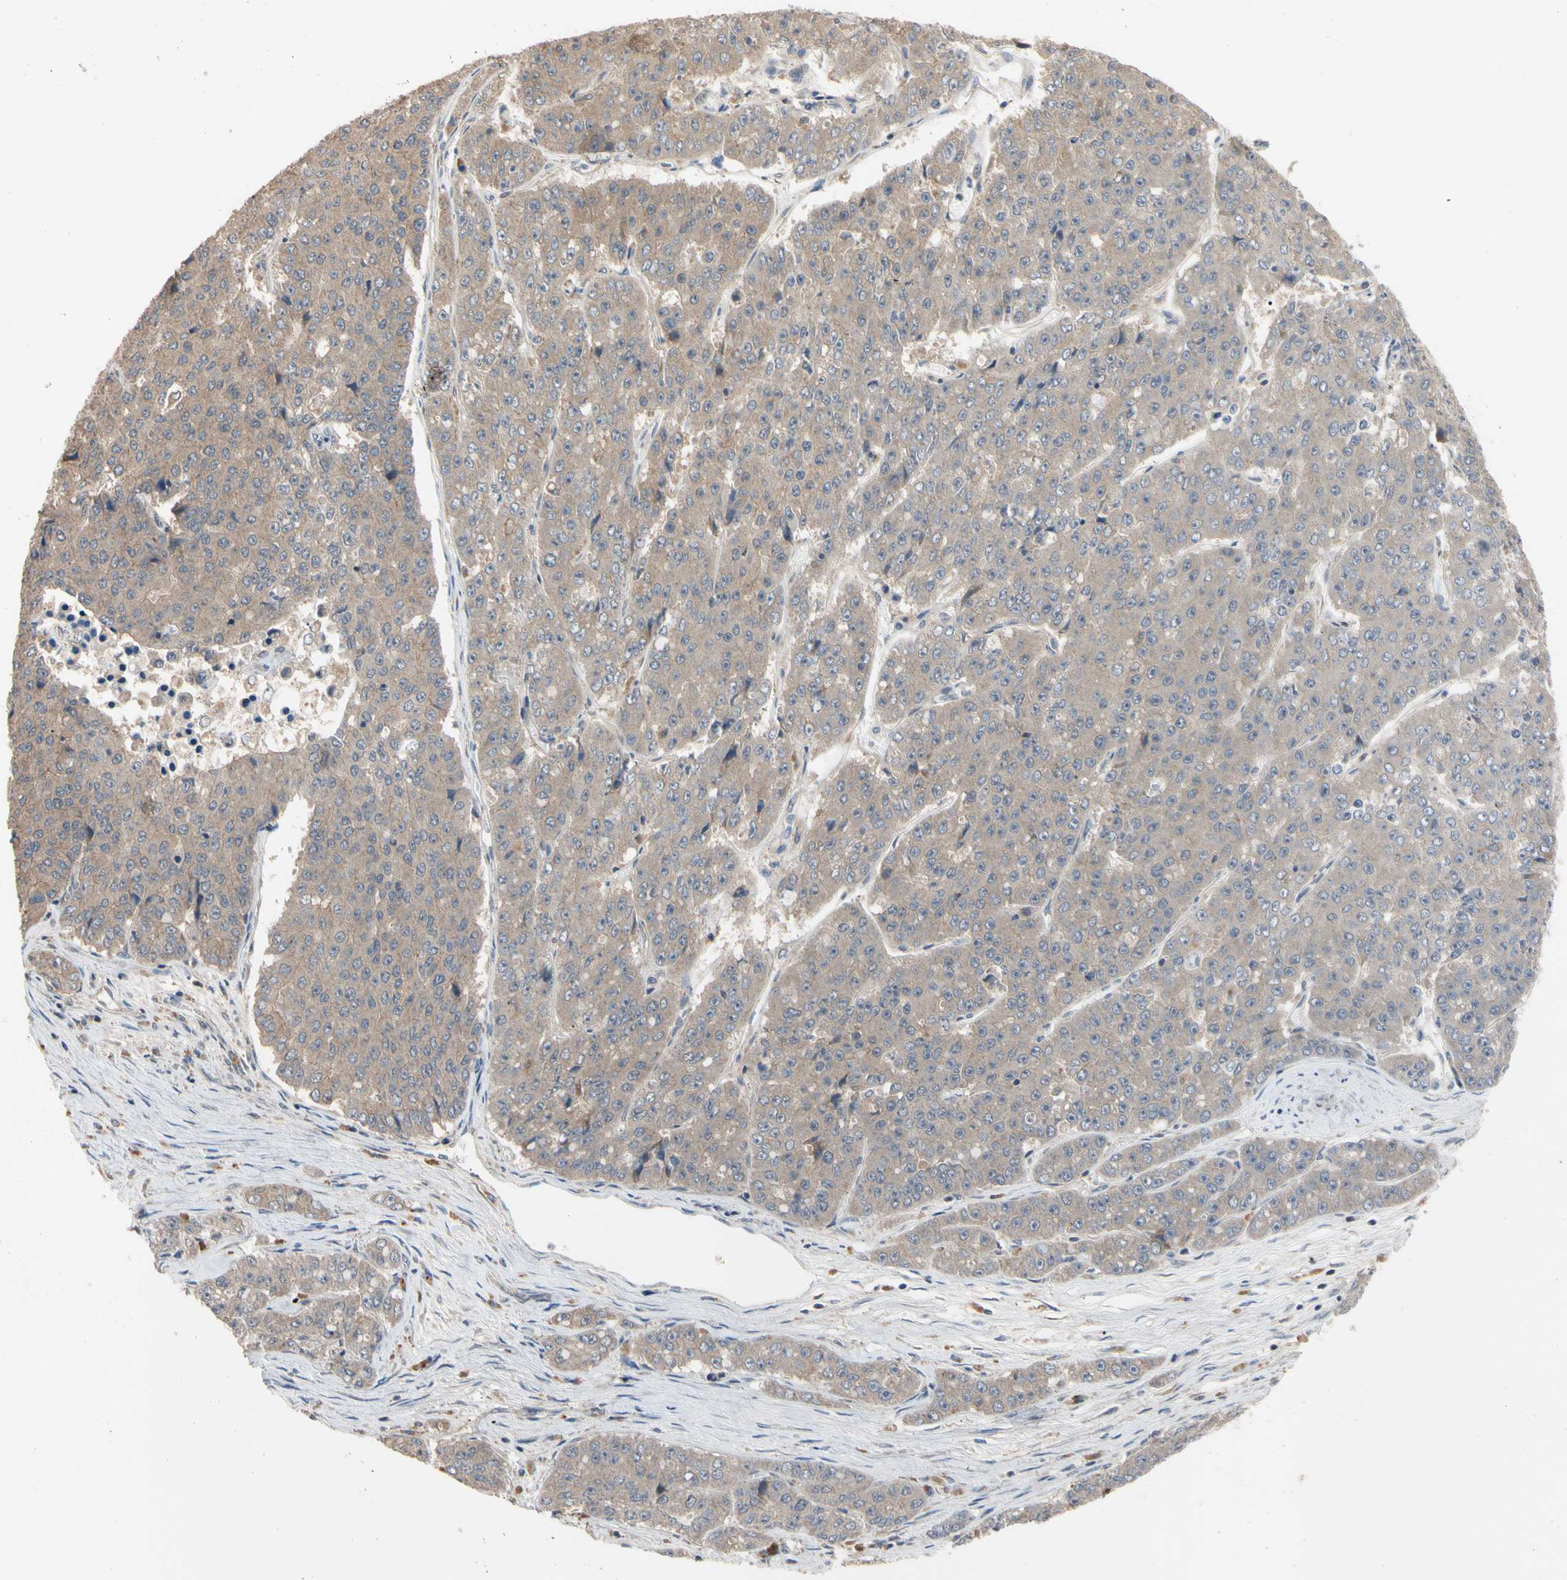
{"staining": {"intensity": "moderate", "quantity": ">75%", "location": "cytoplasmic/membranous"}, "tissue": "pancreatic cancer", "cell_type": "Tumor cells", "image_type": "cancer", "snomed": [{"axis": "morphology", "description": "Adenocarcinoma, NOS"}, {"axis": "topography", "description": "Pancreas"}], "caption": "Adenocarcinoma (pancreatic) stained for a protein (brown) exhibits moderate cytoplasmic/membranous positive staining in approximately >75% of tumor cells.", "gene": "DPP8", "patient": {"sex": "male", "age": 50}}